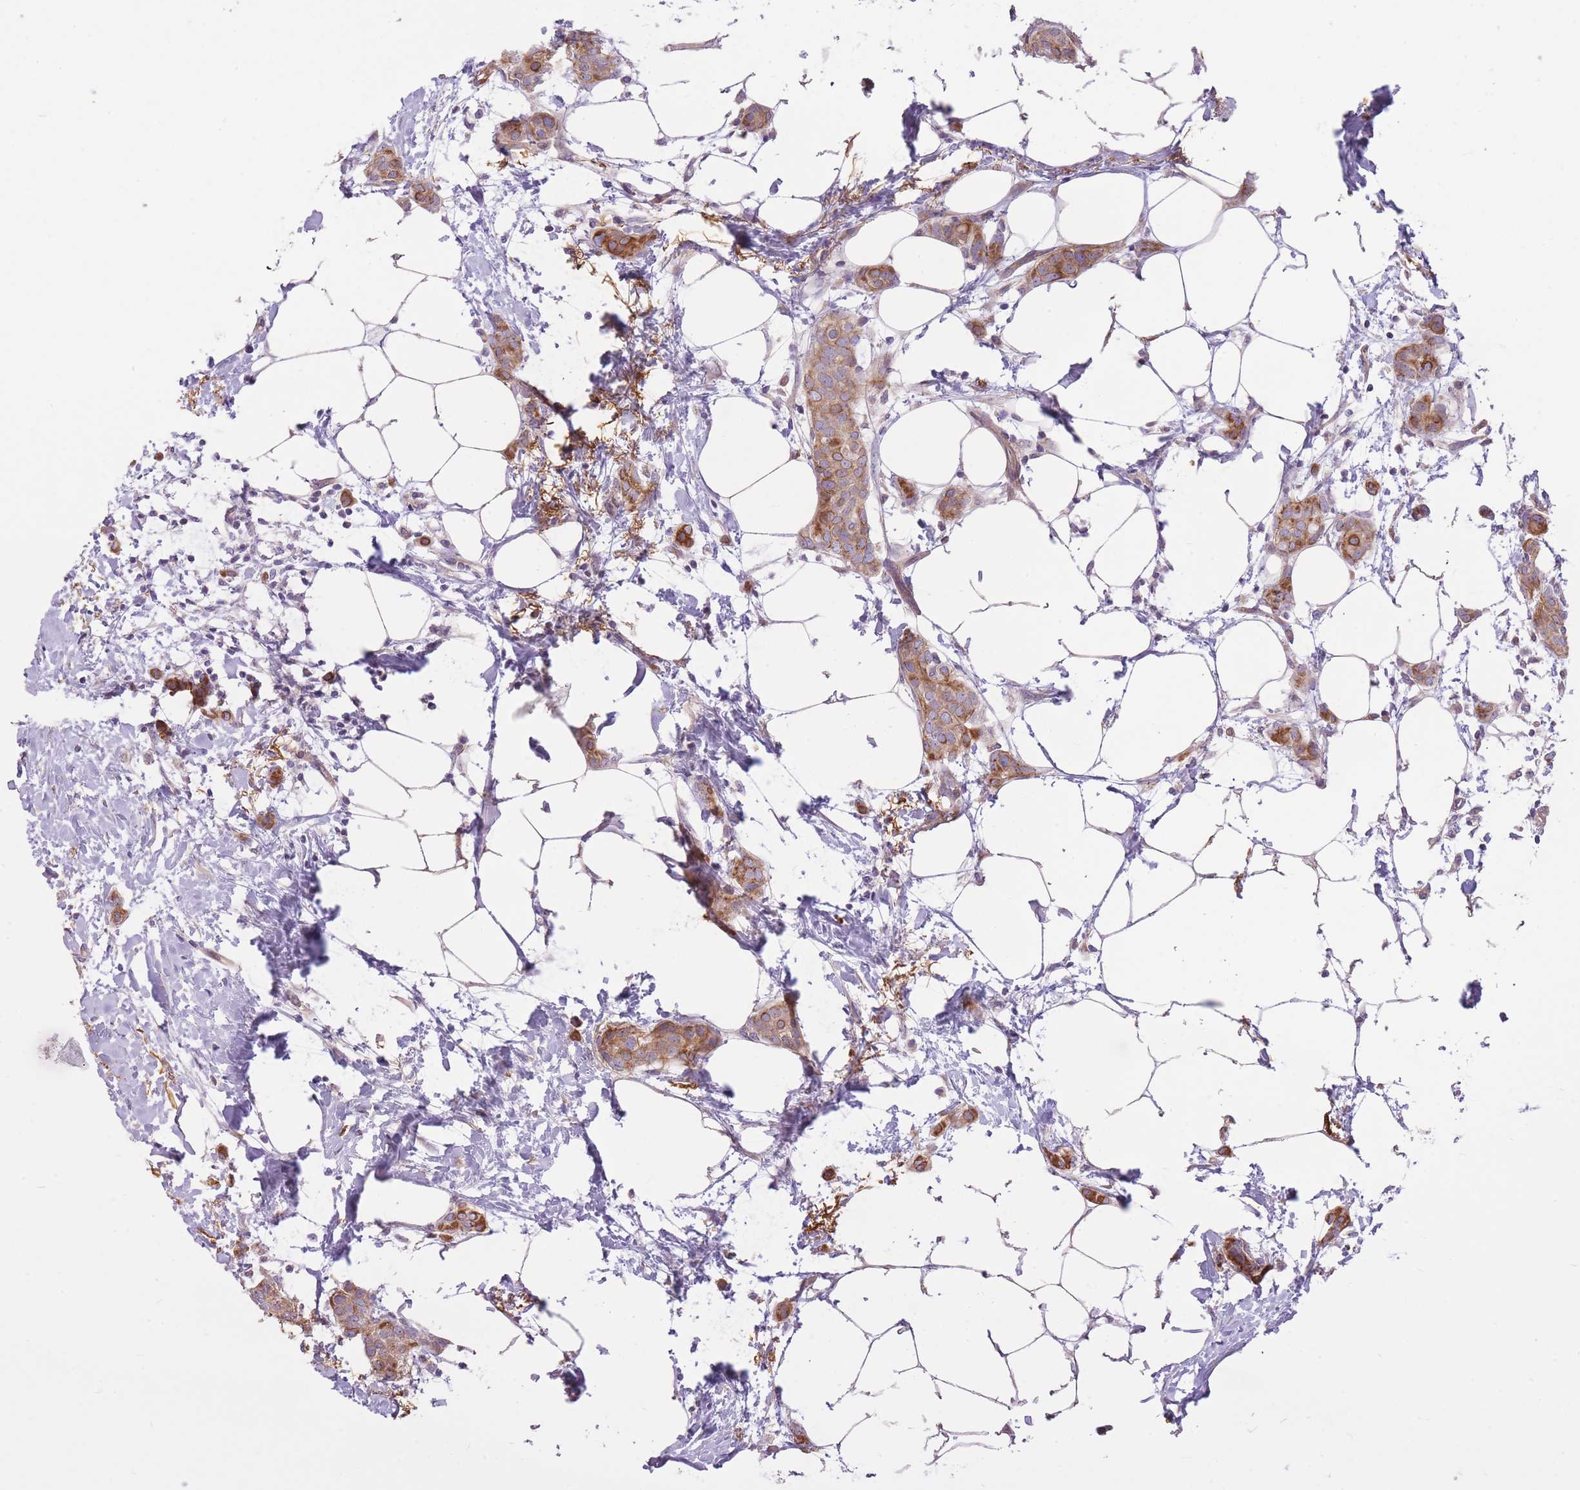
{"staining": {"intensity": "moderate", "quantity": ">75%", "location": "cytoplasmic/membranous"}, "tissue": "breast cancer", "cell_type": "Tumor cells", "image_type": "cancer", "snomed": [{"axis": "morphology", "description": "Duct carcinoma"}, {"axis": "topography", "description": "Breast"}], "caption": "An immunohistochemistry image of tumor tissue is shown. Protein staining in brown shows moderate cytoplasmic/membranous positivity in breast cancer (infiltrating ductal carcinoma) within tumor cells. The staining was performed using DAB (3,3'-diaminobenzidine) to visualize the protein expression in brown, while the nuclei were stained in blue with hematoxylin (Magnification: 20x).", "gene": "REV1", "patient": {"sex": "female", "age": 72}}